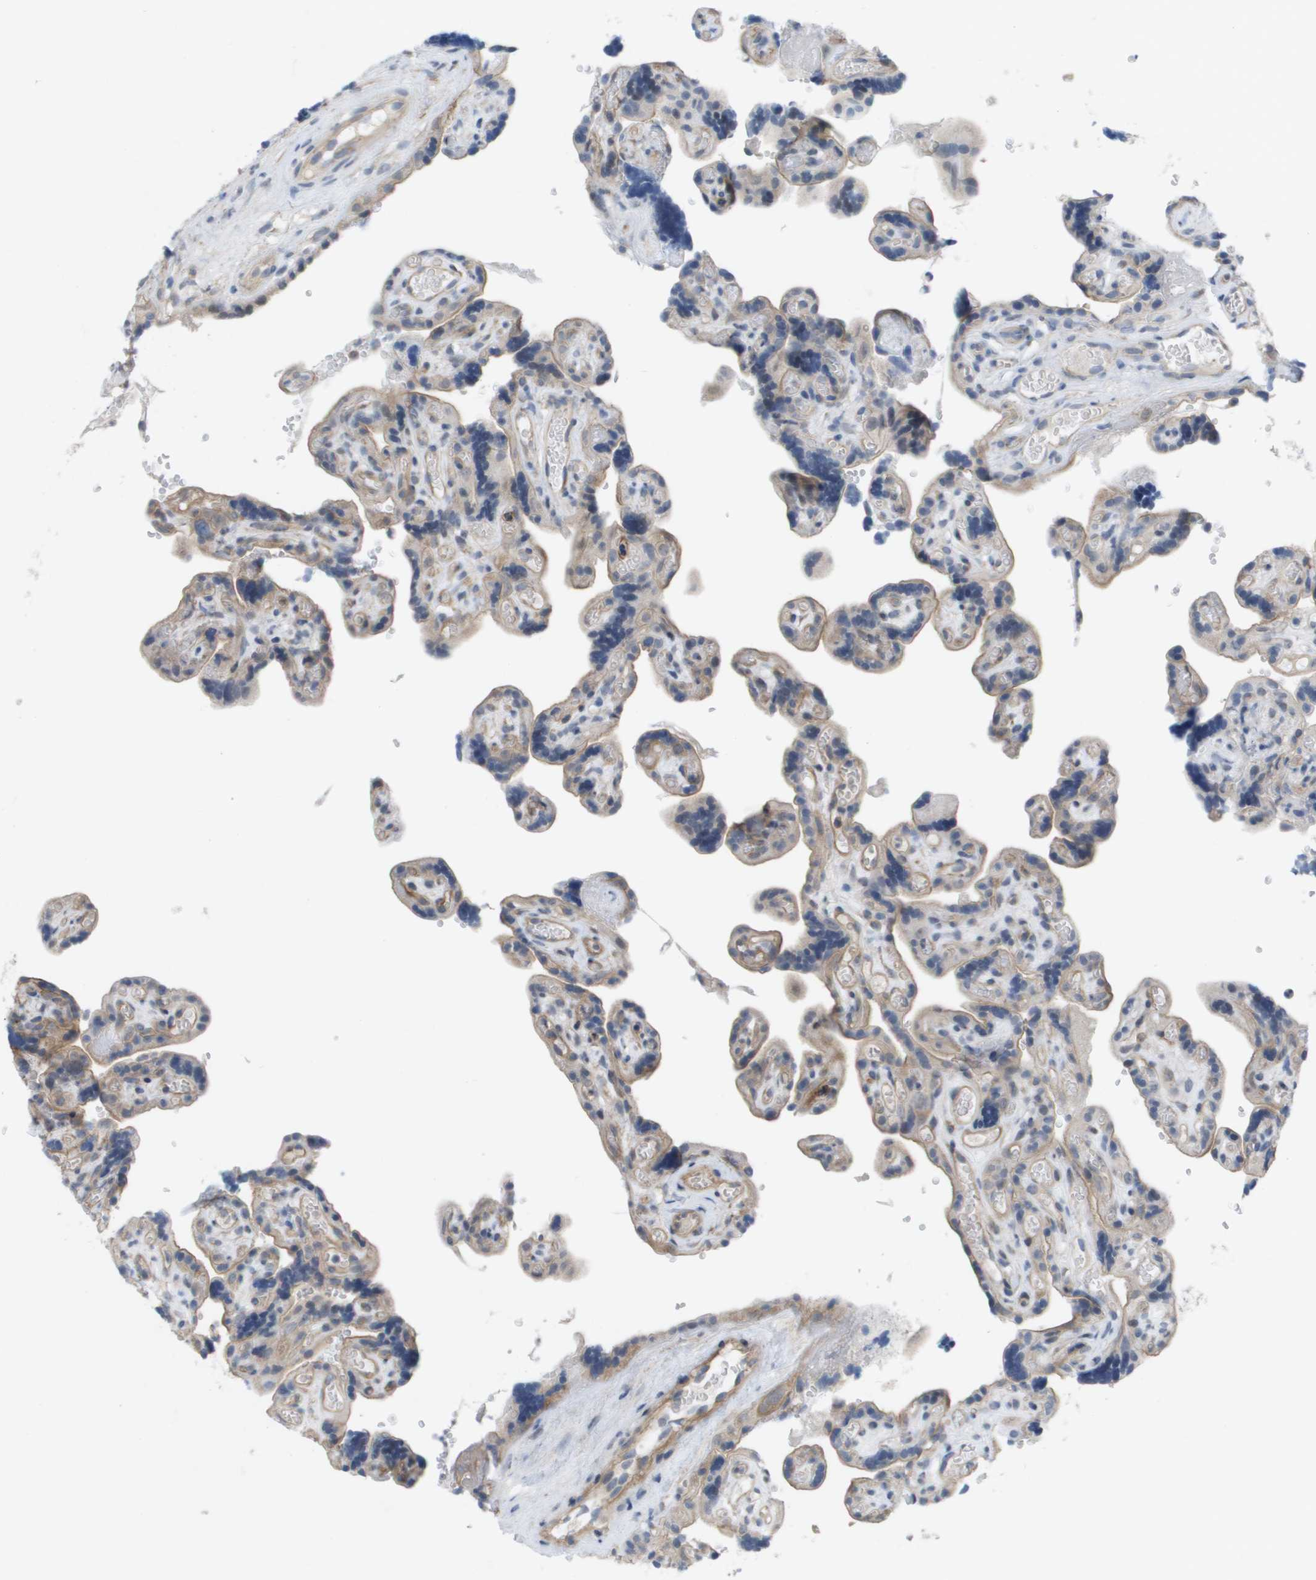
{"staining": {"intensity": "negative", "quantity": "none", "location": "none"}, "tissue": "placenta", "cell_type": "Decidual cells", "image_type": "normal", "snomed": [{"axis": "morphology", "description": "Normal tissue, NOS"}, {"axis": "topography", "description": "Placenta"}], "caption": "An immunohistochemistry micrograph of normal placenta is shown. There is no staining in decidual cells of placenta.", "gene": "MTARC2", "patient": {"sex": "female", "age": 30}}